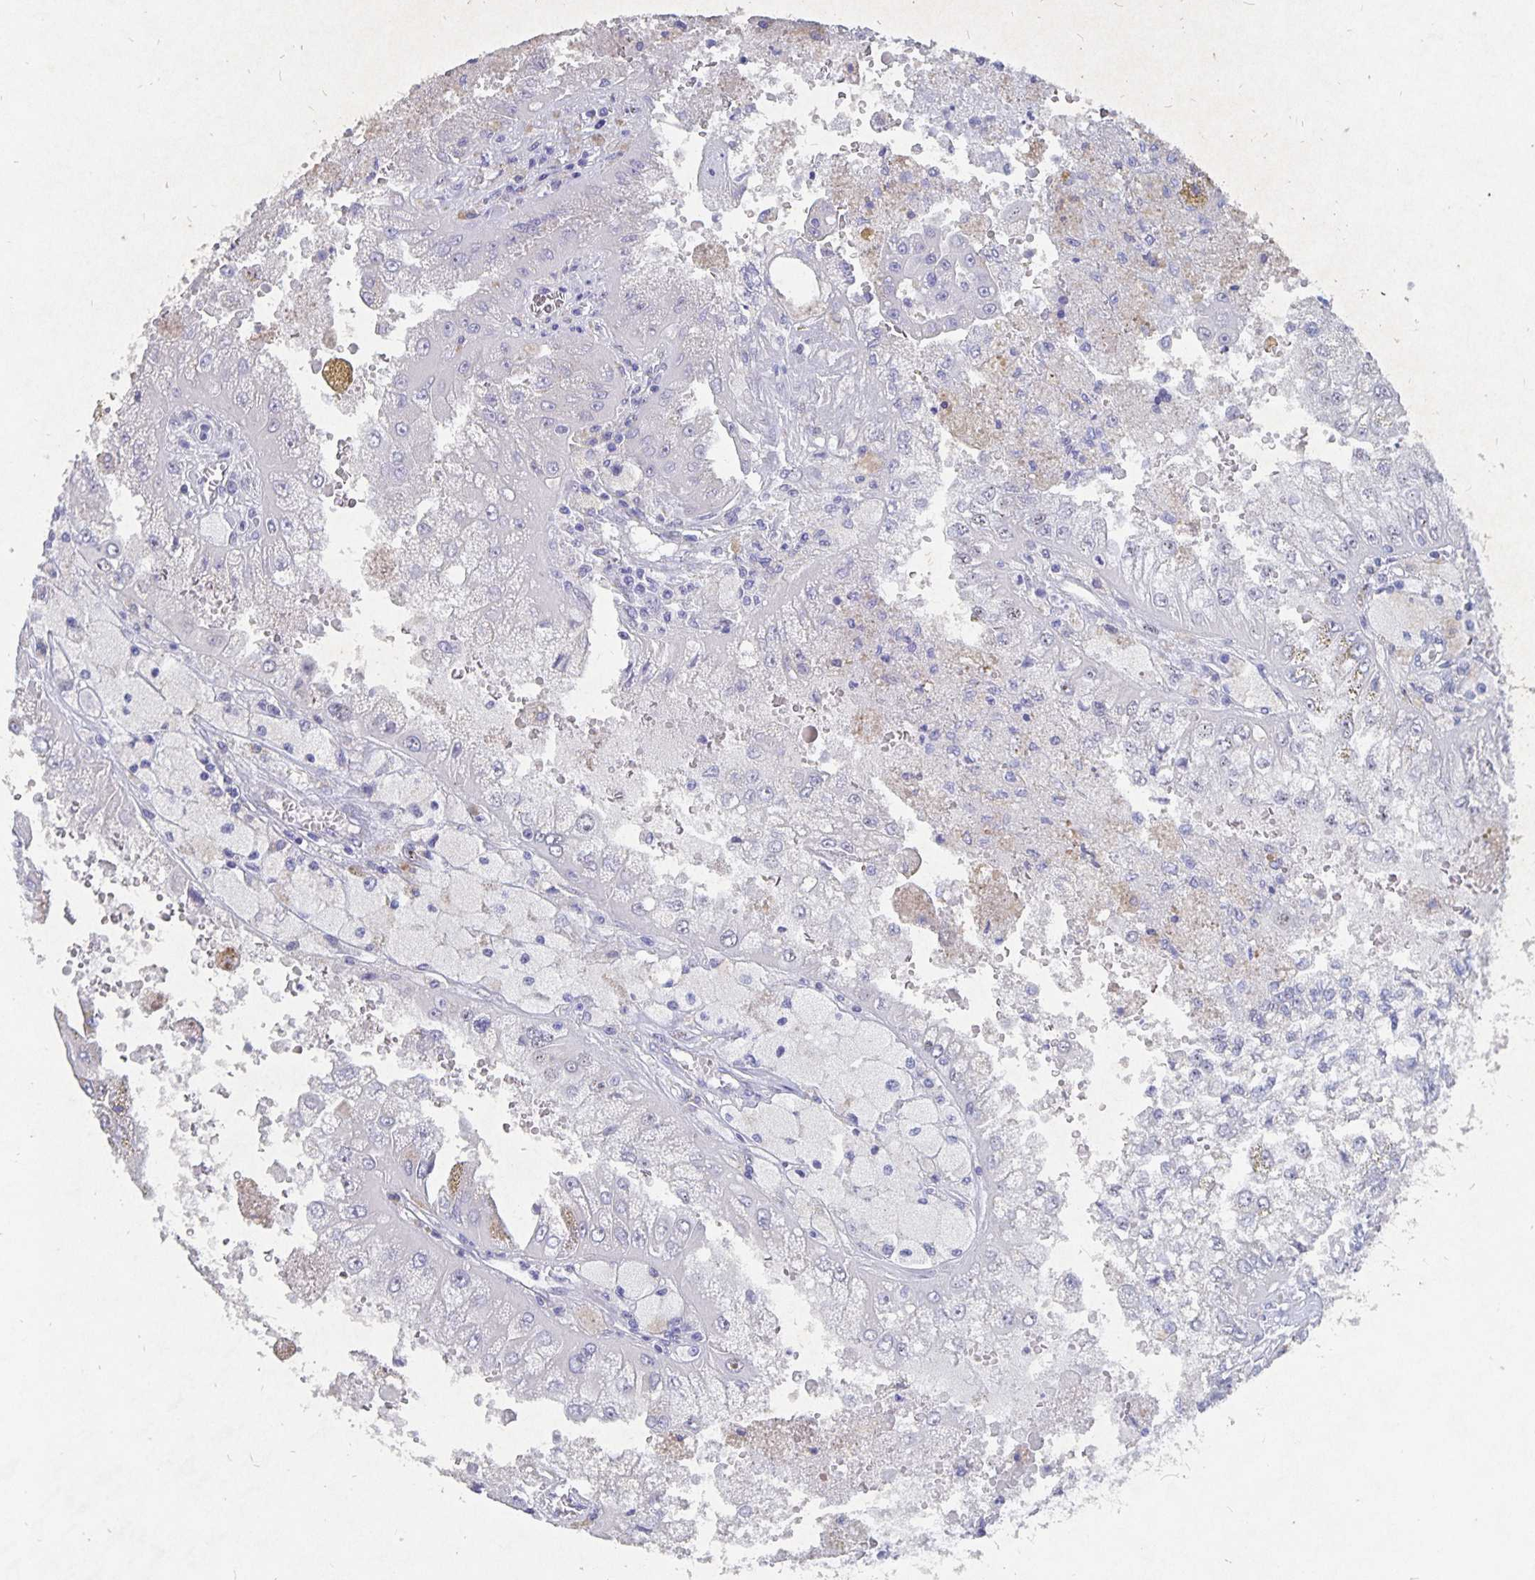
{"staining": {"intensity": "negative", "quantity": "none", "location": "none"}, "tissue": "renal cancer", "cell_type": "Tumor cells", "image_type": "cancer", "snomed": [{"axis": "morphology", "description": "Adenocarcinoma, NOS"}, {"axis": "topography", "description": "Kidney"}], "caption": "High power microscopy photomicrograph of an IHC histopathology image of renal cancer (adenocarcinoma), revealing no significant positivity in tumor cells.", "gene": "SMOC1", "patient": {"sex": "male", "age": 58}}